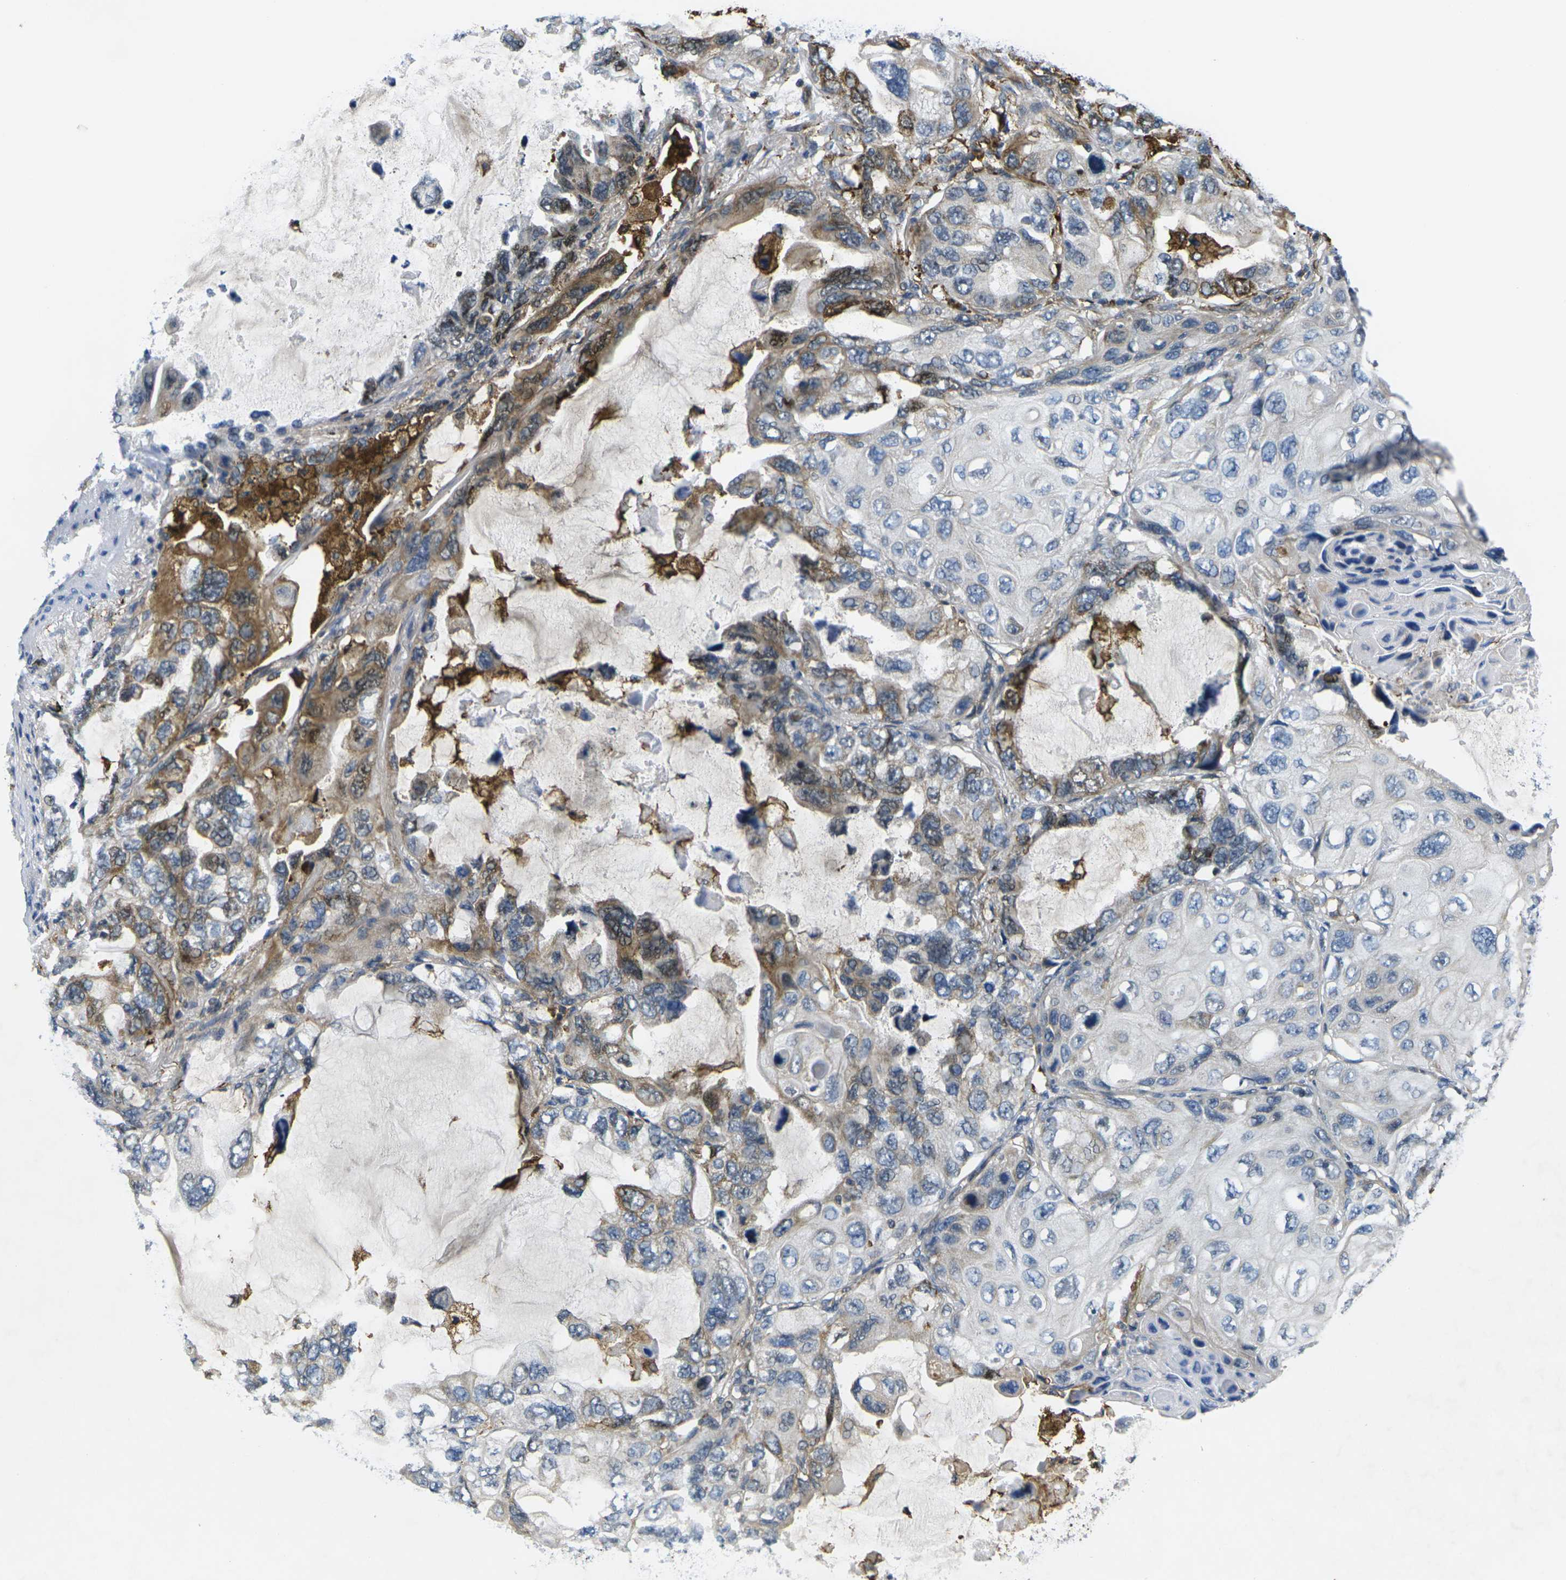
{"staining": {"intensity": "moderate", "quantity": "<25%", "location": "cytoplasmic/membranous"}, "tissue": "lung cancer", "cell_type": "Tumor cells", "image_type": "cancer", "snomed": [{"axis": "morphology", "description": "Squamous cell carcinoma, NOS"}, {"axis": "topography", "description": "Lung"}], "caption": "Human lung cancer stained for a protein (brown) exhibits moderate cytoplasmic/membranous positive expression in approximately <25% of tumor cells.", "gene": "ROBO2", "patient": {"sex": "female", "age": 73}}